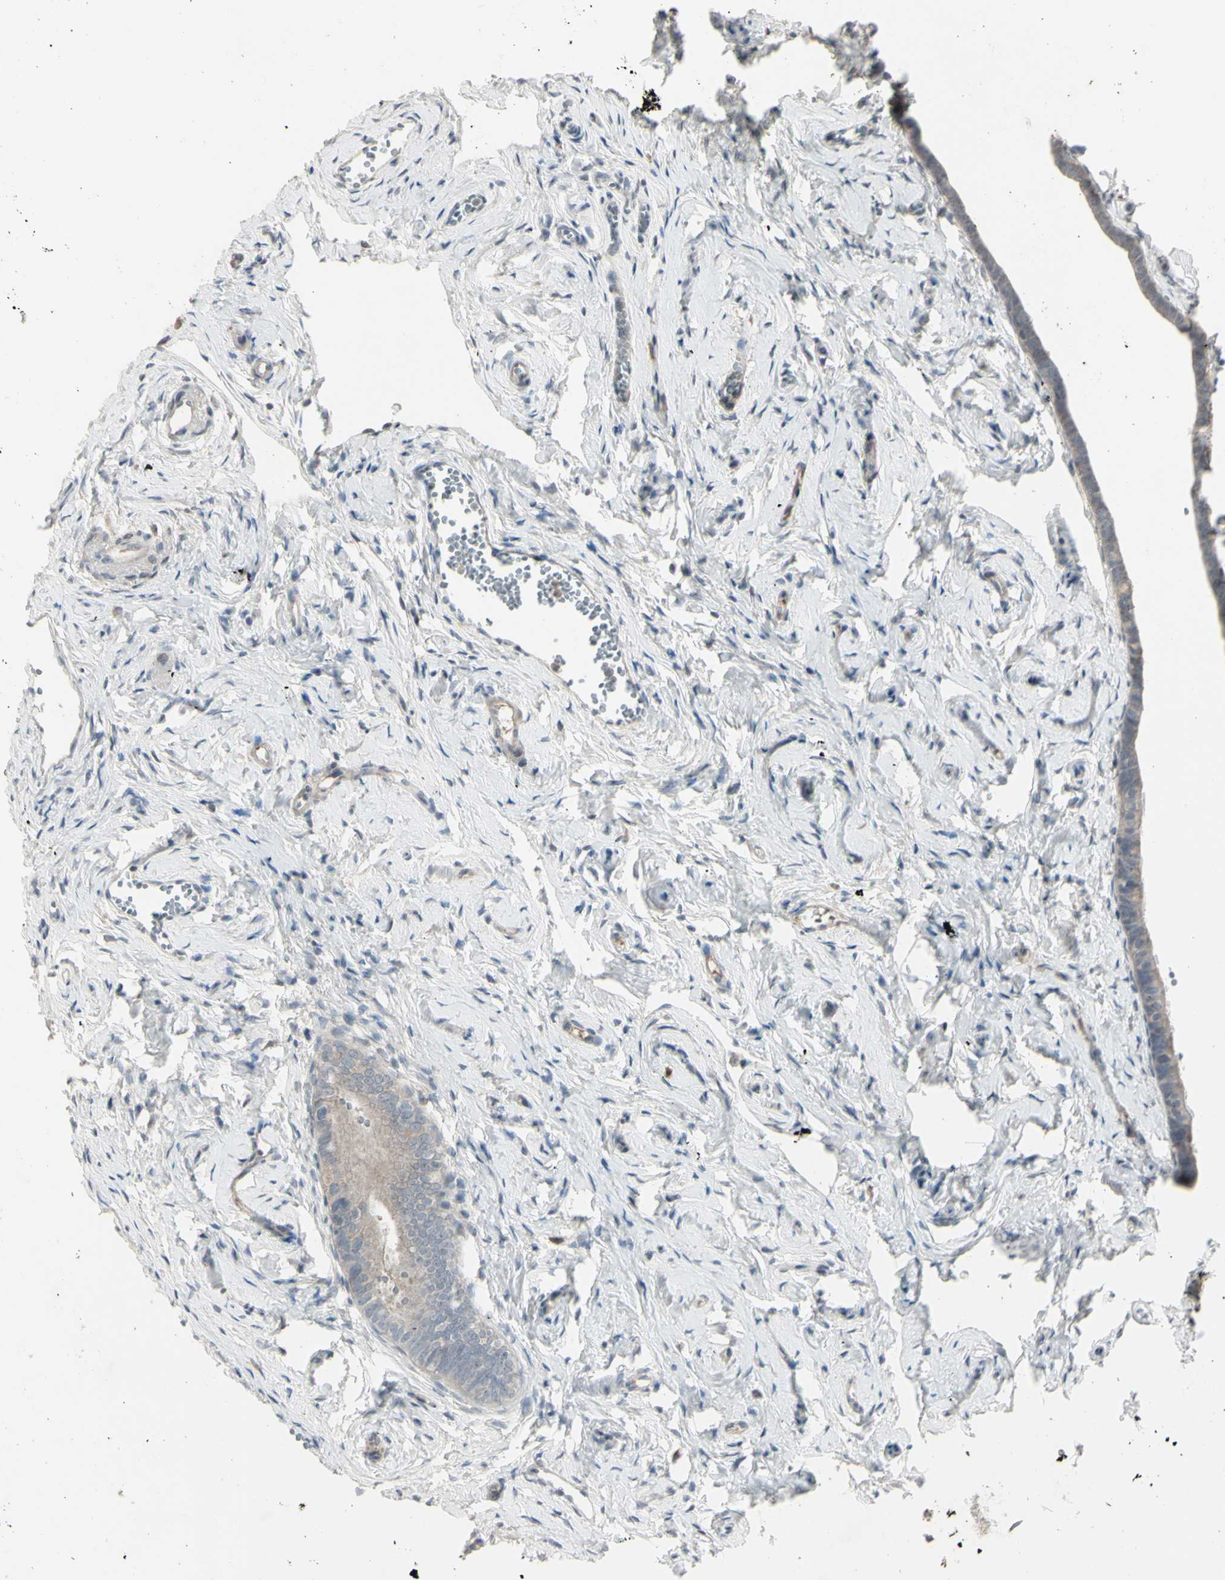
{"staining": {"intensity": "weak", "quantity": "<25%", "location": "nuclear"}, "tissue": "fallopian tube", "cell_type": "Glandular cells", "image_type": "normal", "snomed": [{"axis": "morphology", "description": "Normal tissue, NOS"}, {"axis": "topography", "description": "Fallopian tube"}], "caption": "Immunohistochemistry (IHC) of normal human fallopian tube demonstrates no staining in glandular cells.", "gene": "PIAS4", "patient": {"sex": "female", "age": 71}}